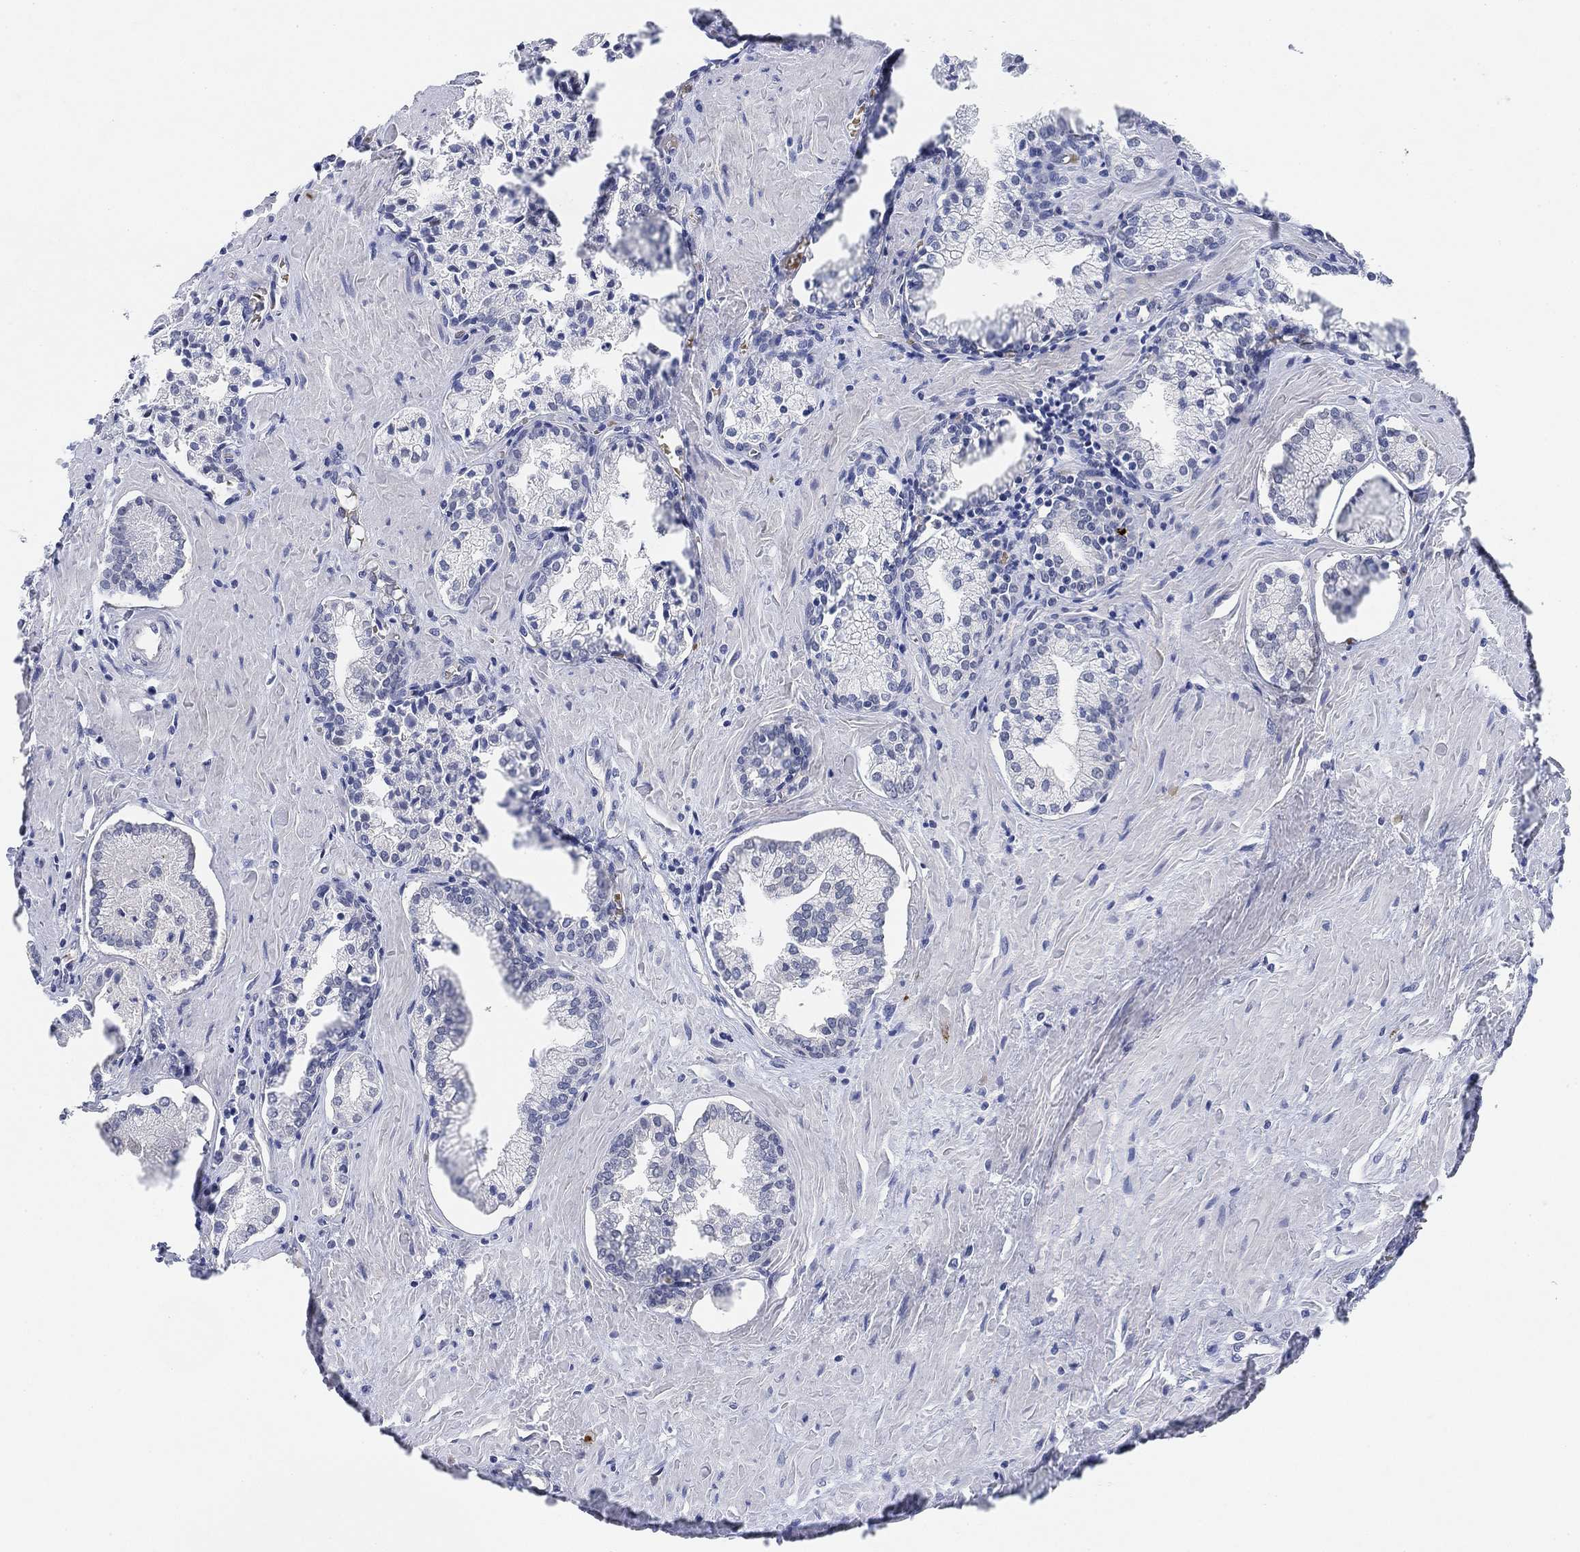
{"staining": {"intensity": "negative", "quantity": "none", "location": "none"}, "tissue": "prostate cancer", "cell_type": "Tumor cells", "image_type": "cancer", "snomed": [{"axis": "morphology", "description": "Adenocarcinoma, NOS"}, {"axis": "topography", "description": "Prostate and seminal vesicle, NOS"}, {"axis": "topography", "description": "Prostate"}], "caption": "High magnification brightfield microscopy of prostate cancer stained with DAB (3,3'-diaminobenzidine) (brown) and counterstained with hematoxylin (blue): tumor cells show no significant expression. (DAB (3,3'-diaminobenzidine) immunohistochemistry, high magnification).", "gene": "PAX6", "patient": {"sex": "male", "age": 44}}